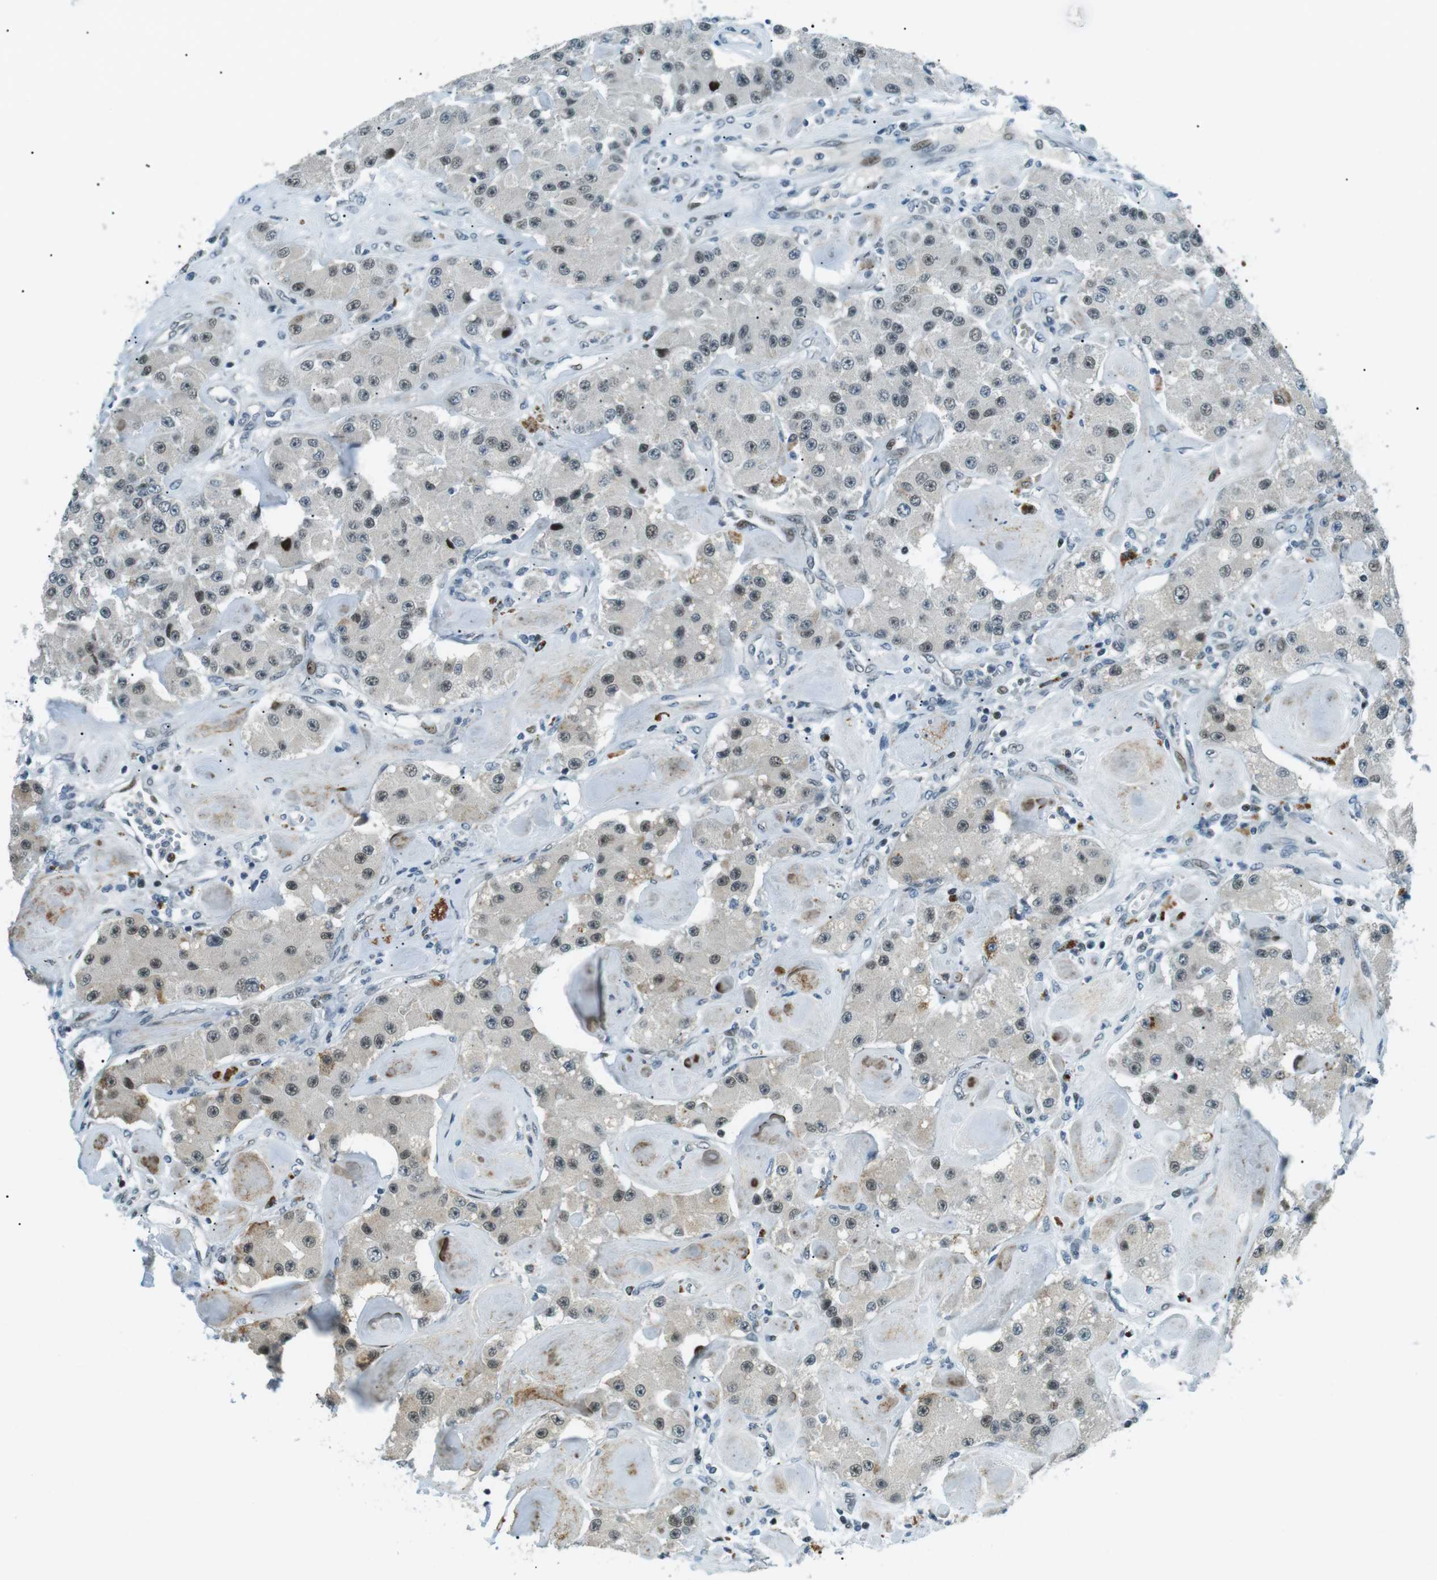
{"staining": {"intensity": "moderate", "quantity": "25%-75%", "location": "nuclear"}, "tissue": "carcinoid", "cell_type": "Tumor cells", "image_type": "cancer", "snomed": [{"axis": "morphology", "description": "Carcinoid, malignant, NOS"}, {"axis": "topography", "description": "Pancreas"}], "caption": "This is a histology image of IHC staining of carcinoid, which shows moderate positivity in the nuclear of tumor cells.", "gene": "PJA1", "patient": {"sex": "male", "age": 41}}